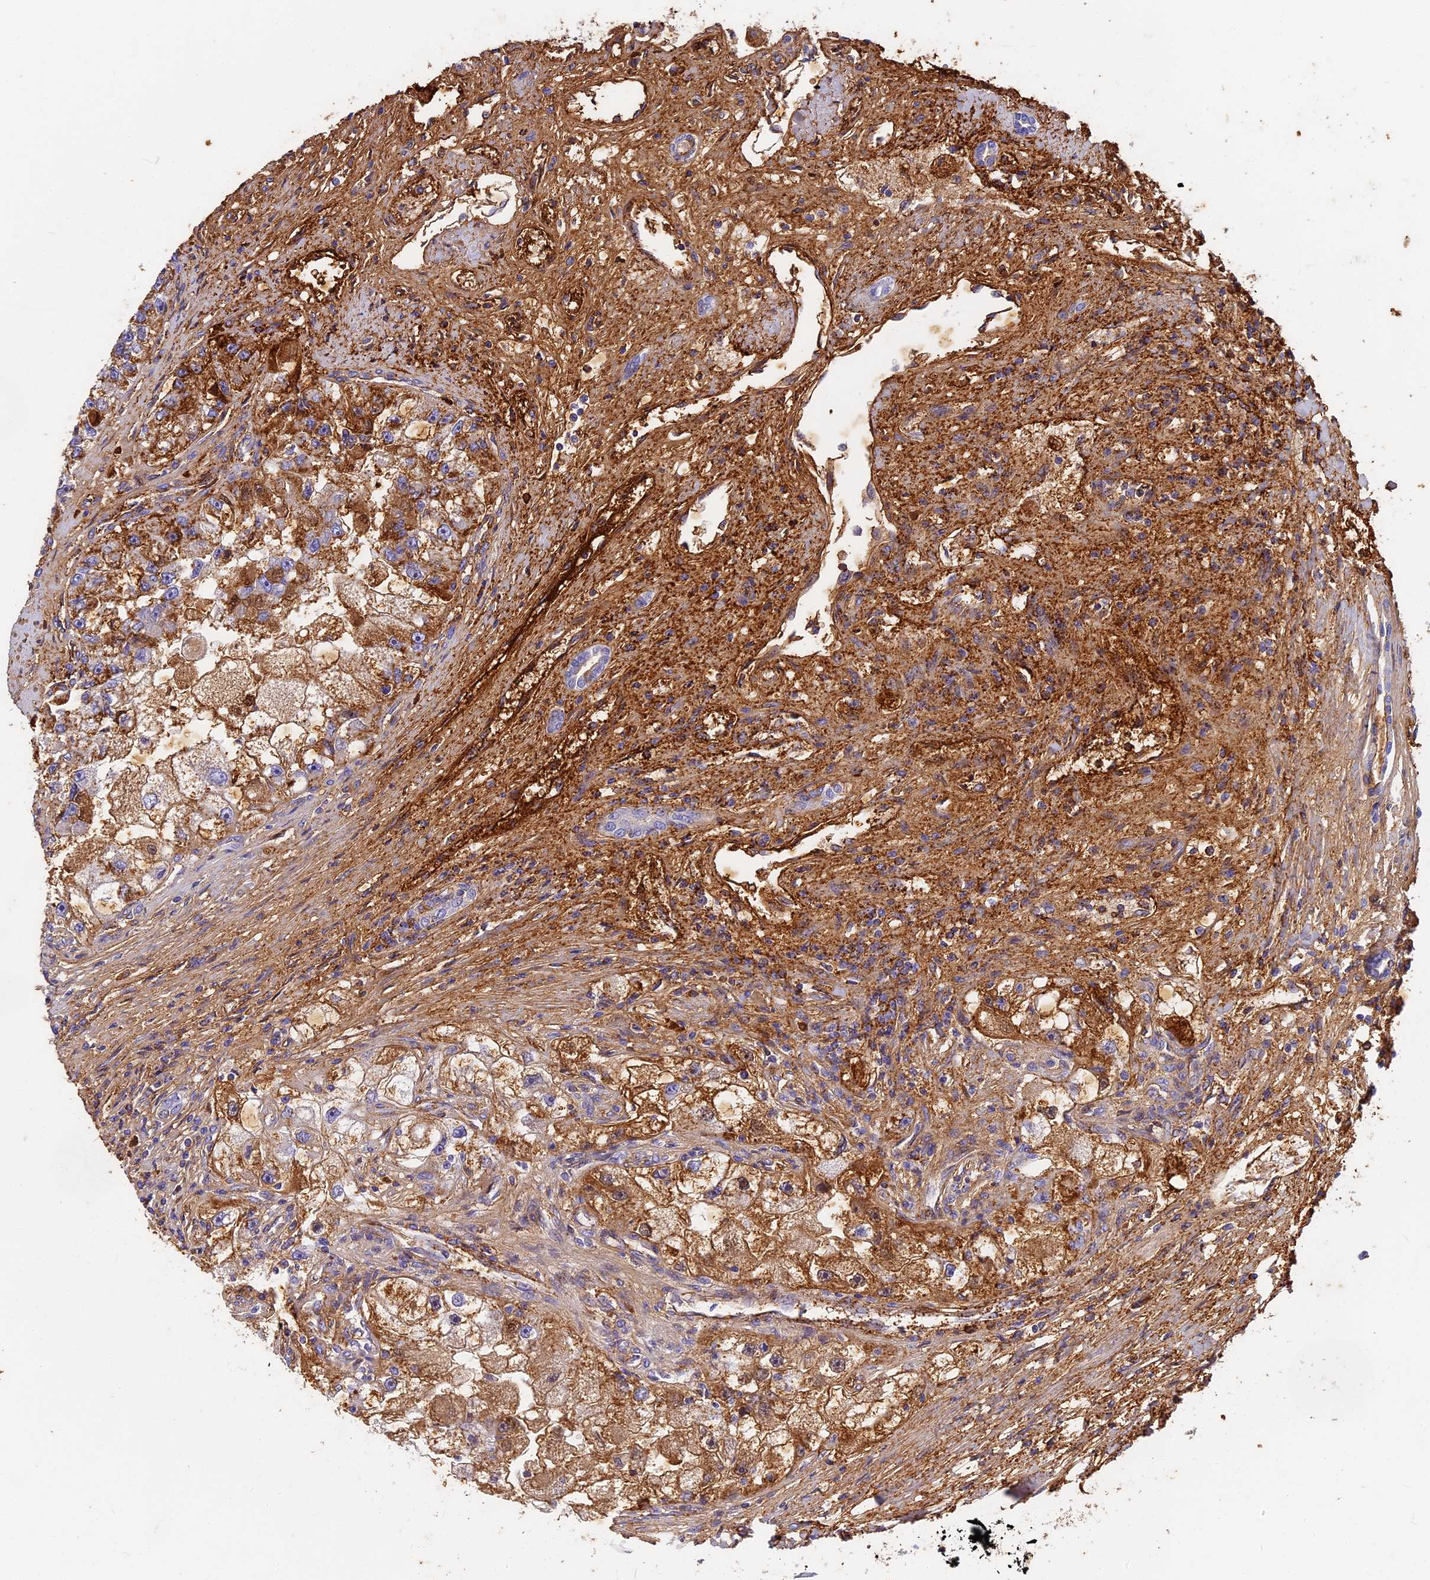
{"staining": {"intensity": "strong", "quantity": "25%-75%", "location": "cytoplasmic/membranous"}, "tissue": "renal cancer", "cell_type": "Tumor cells", "image_type": "cancer", "snomed": [{"axis": "morphology", "description": "Adenocarcinoma, NOS"}, {"axis": "topography", "description": "Kidney"}], "caption": "Renal adenocarcinoma stained for a protein exhibits strong cytoplasmic/membranous positivity in tumor cells.", "gene": "ITIH1", "patient": {"sex": "male", "age": 63}}